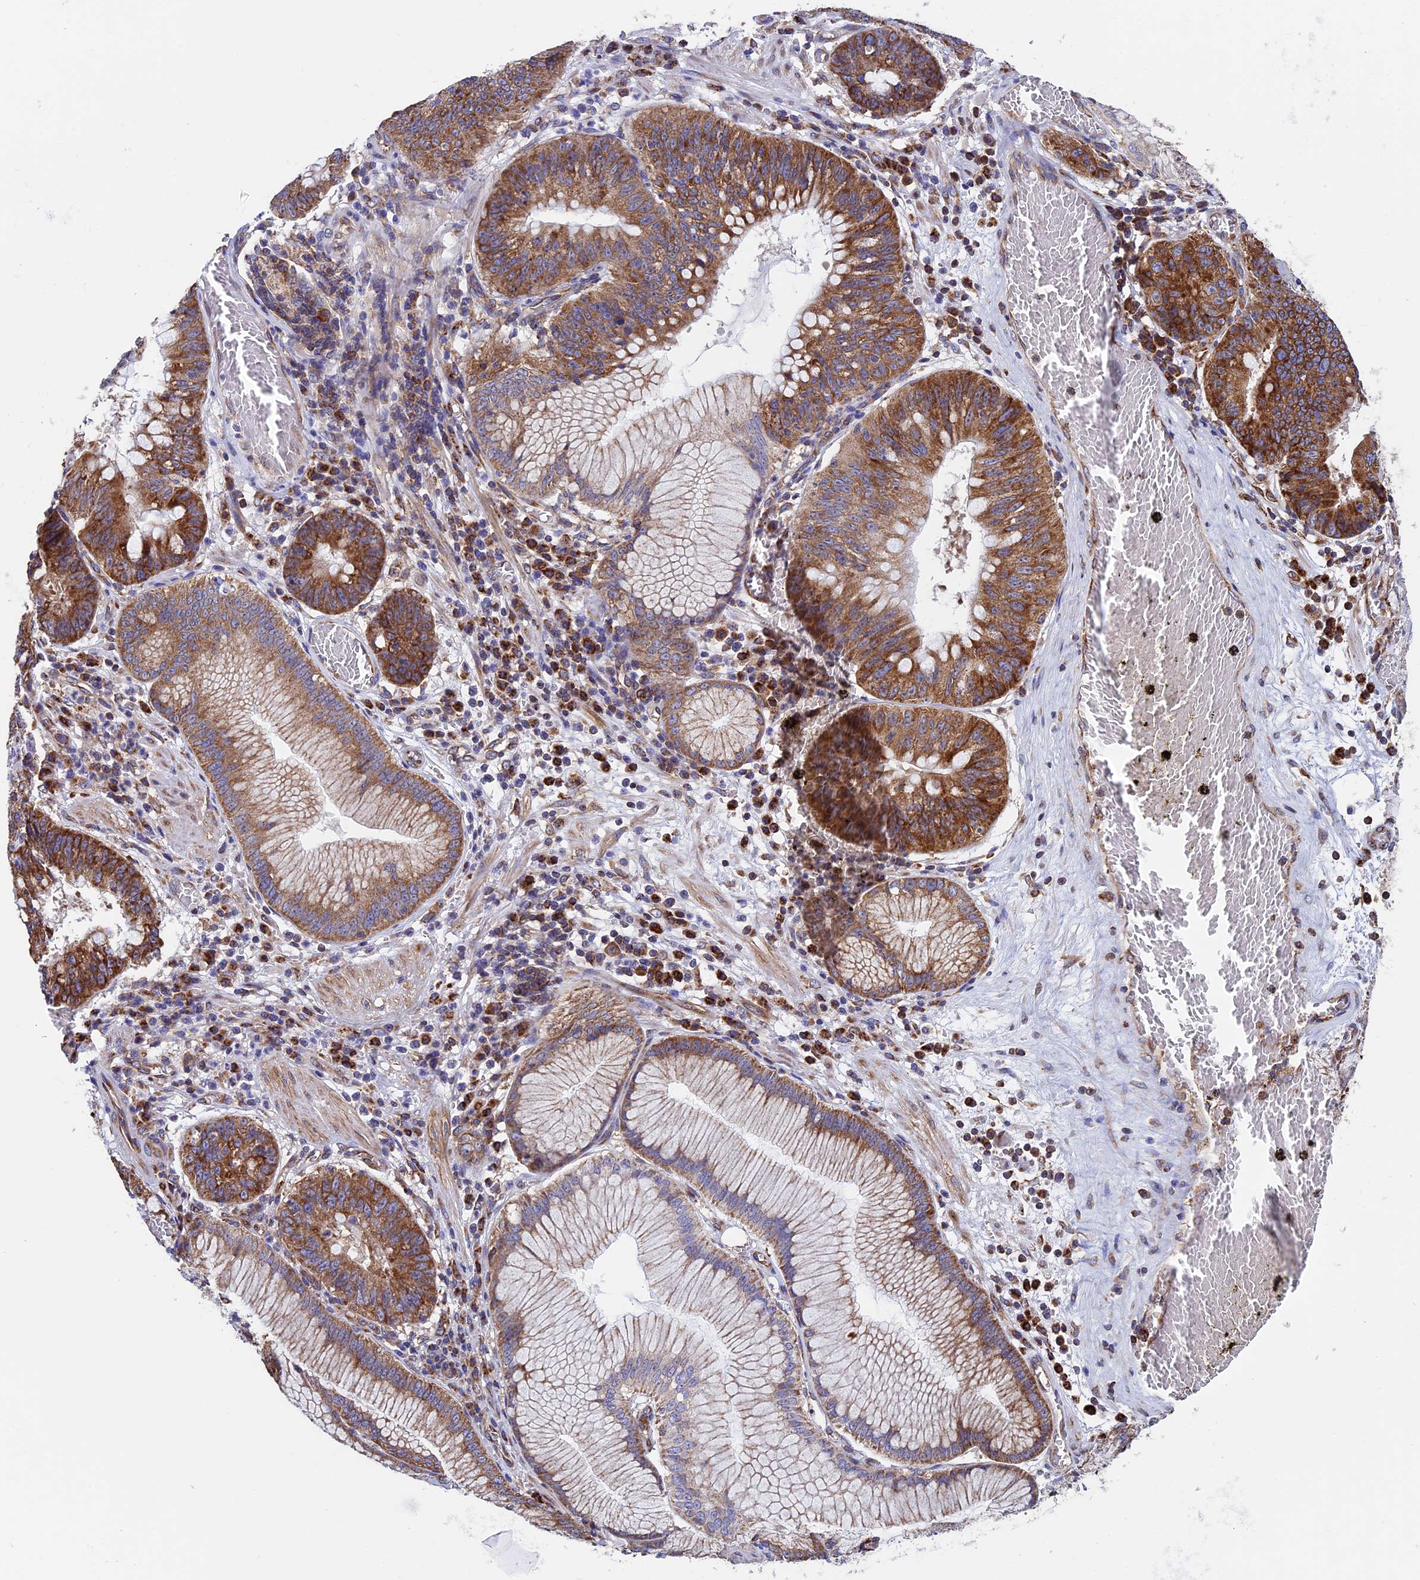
{"staining": {"intensity": "strong", "quantity": ">75%", "location": "cytoplasmic/membranous"}, "tissue": "stomach cancer", "cell_type": "Tumor cells", "image_type": "cancer", "snomed": [{"axis": "morphology", "description": "Adenocarcinoma, NOS"}, {"axis": "topography", "description": "Stomach"}], "caption": "Stomach cancer (adenocarcinoma) stained with a protein marker displays strong staining in tumor cells.", "gene": "SLC9A5", "patient": {"sex": "male", "age": 59}}